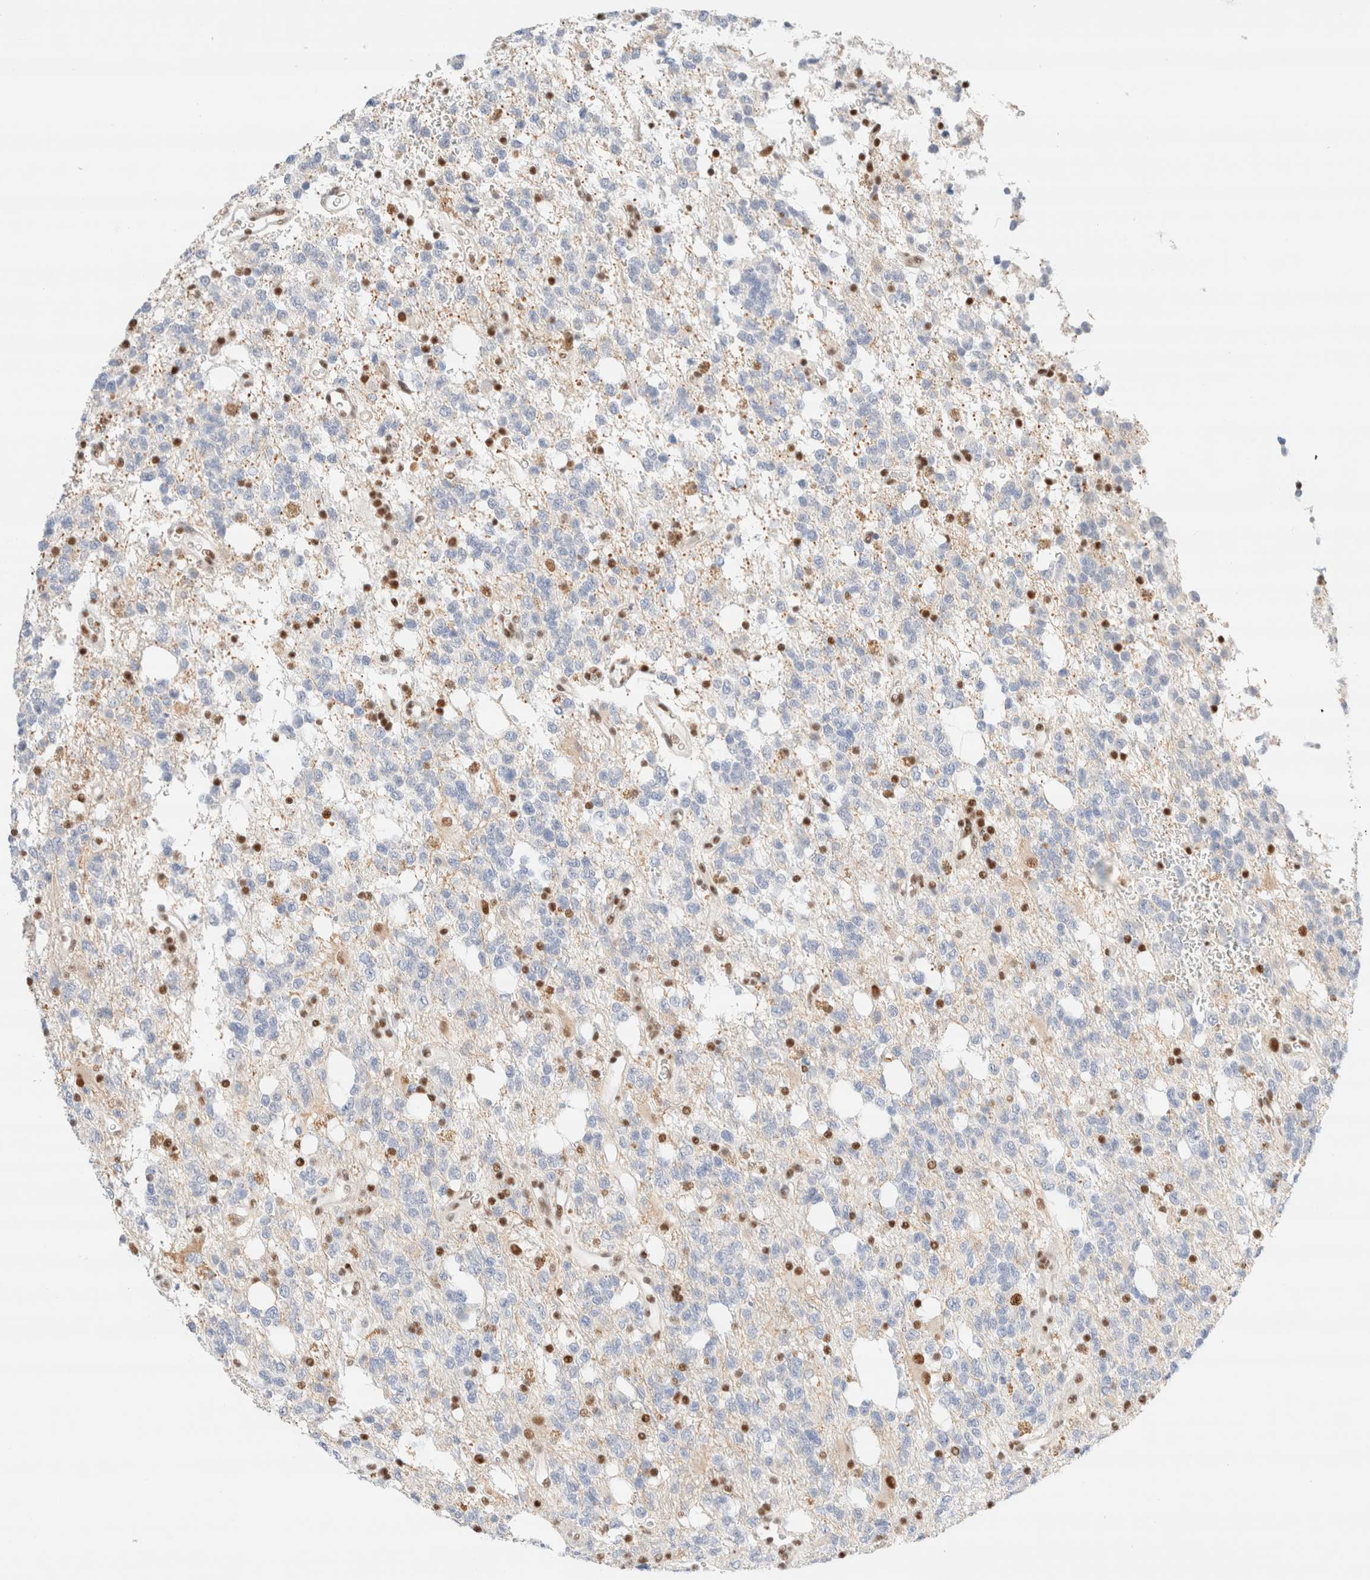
{"staining": {"intensity": "negative", "quantity": "none", "location": "none"}, "tissue": "glioma", "cell_type": "Tumor cells", "image_type": "cancer", "snomed": [{"axis": "morphology", "description": "Glioma, malignant, High grade"}, {"axis": "topography", "description": "Brain"}], "caption": "There is no significant positivity in tumor cells of glioma.", "gene": "CIC", "patient": {"sex": "female", "age": 62}}